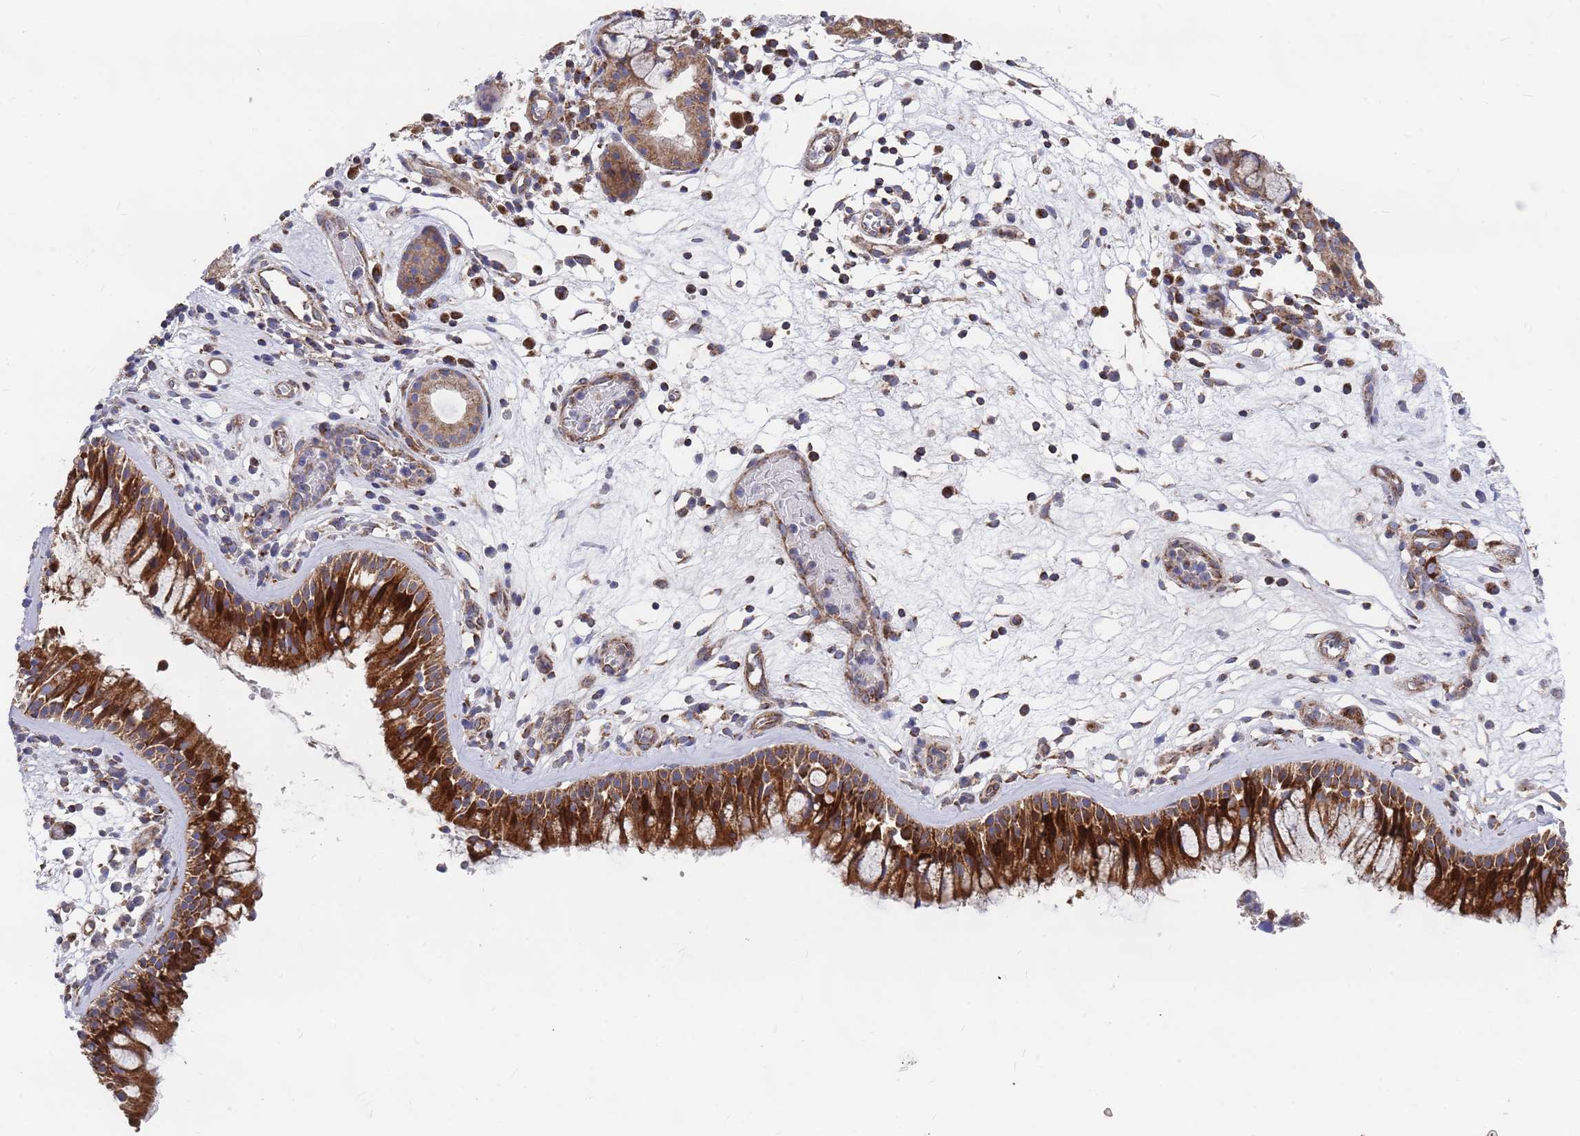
{"staining": {"intensity": "strong", "quantity": ">75%", "location": "cytoplasmic/membranous"}, "tissue": "nasopharynx", "cell_type": "Respiratory epithelial cells", "image_type": "normal", "snomed": [{"axis": "morphology", "description": "Normal tissue, NOS"}, {"axis": "morphology", "description": "Inflammation, NOS"}, {"axis": "morphology", "description": "Malignant melanoma, Metastatic site"}, {"axis": "topography", "description": "Nasopharynx"}], "caption": "The histopathology image shows a brown stain indicating the presence of a protein in the cytoplasmic/membranous of respiratory epithelial cells in nasopharynx. (brown staining indicates protein expression, while blue staining denotes nuclei).", "gene": "WDFY3", "patient": {"sex": "male", "age": 70}}